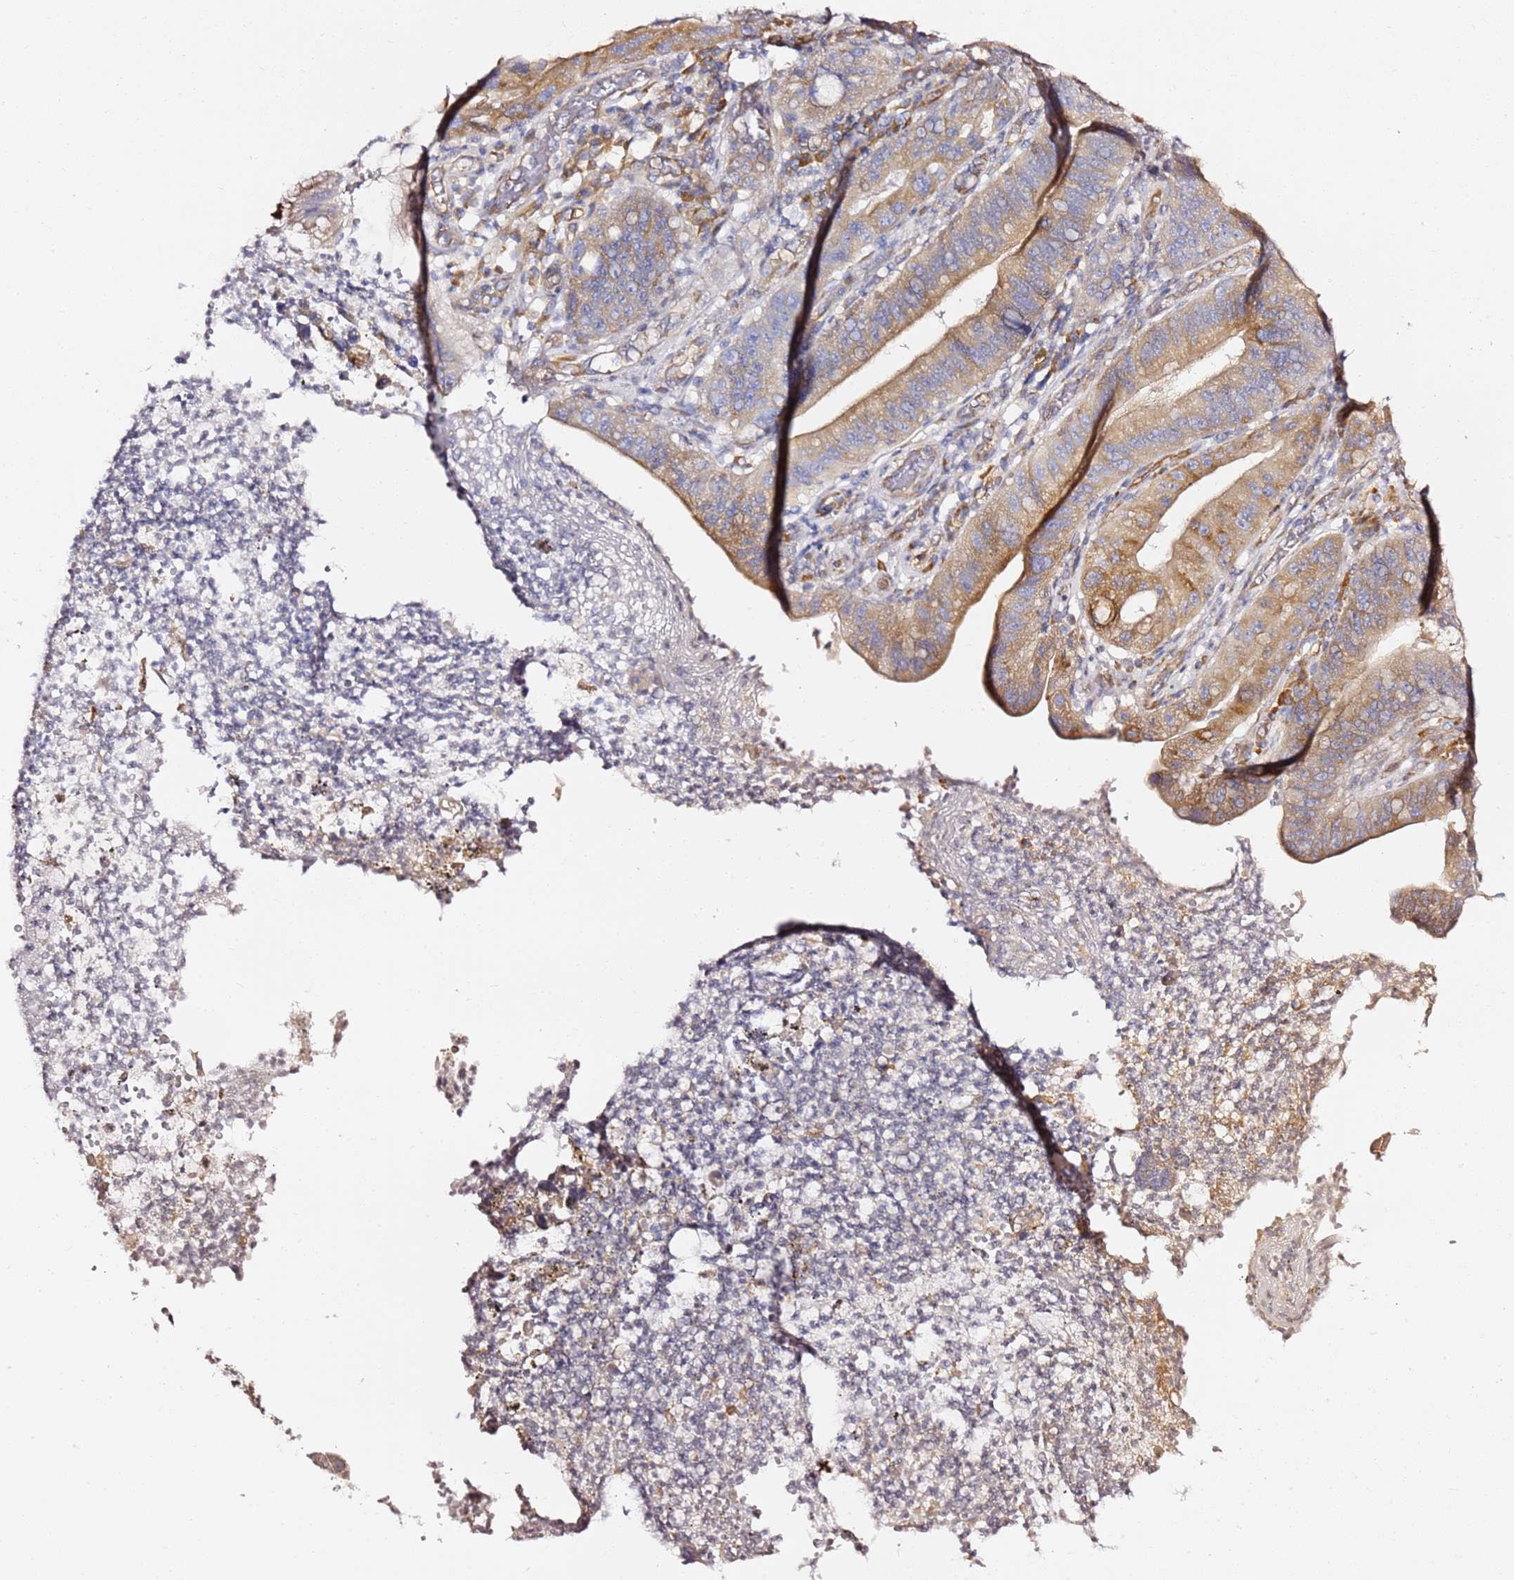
{"staining": {"intensity": "moderate", "quantity": ">75%", "location": "cytoplasmic/membranous"}, "tissue": "stomach cancer", "cell_type": "Tumor cells", "image_type": "cancer", "snomed": [{"axis": "morphology", "description": "Adenocarcinoma, NOS"}, {"axis": "topography", "description": "Stomach"}], "caption": "There is medium levels of moderate cytoplasmic/membranous staining in tumor cells of stomach adenocarcinoma, as demonstrated by immunohistochemical staining (brown color).", "gene": "KIF7", "patient": {"sex": "male", "age": 59}}